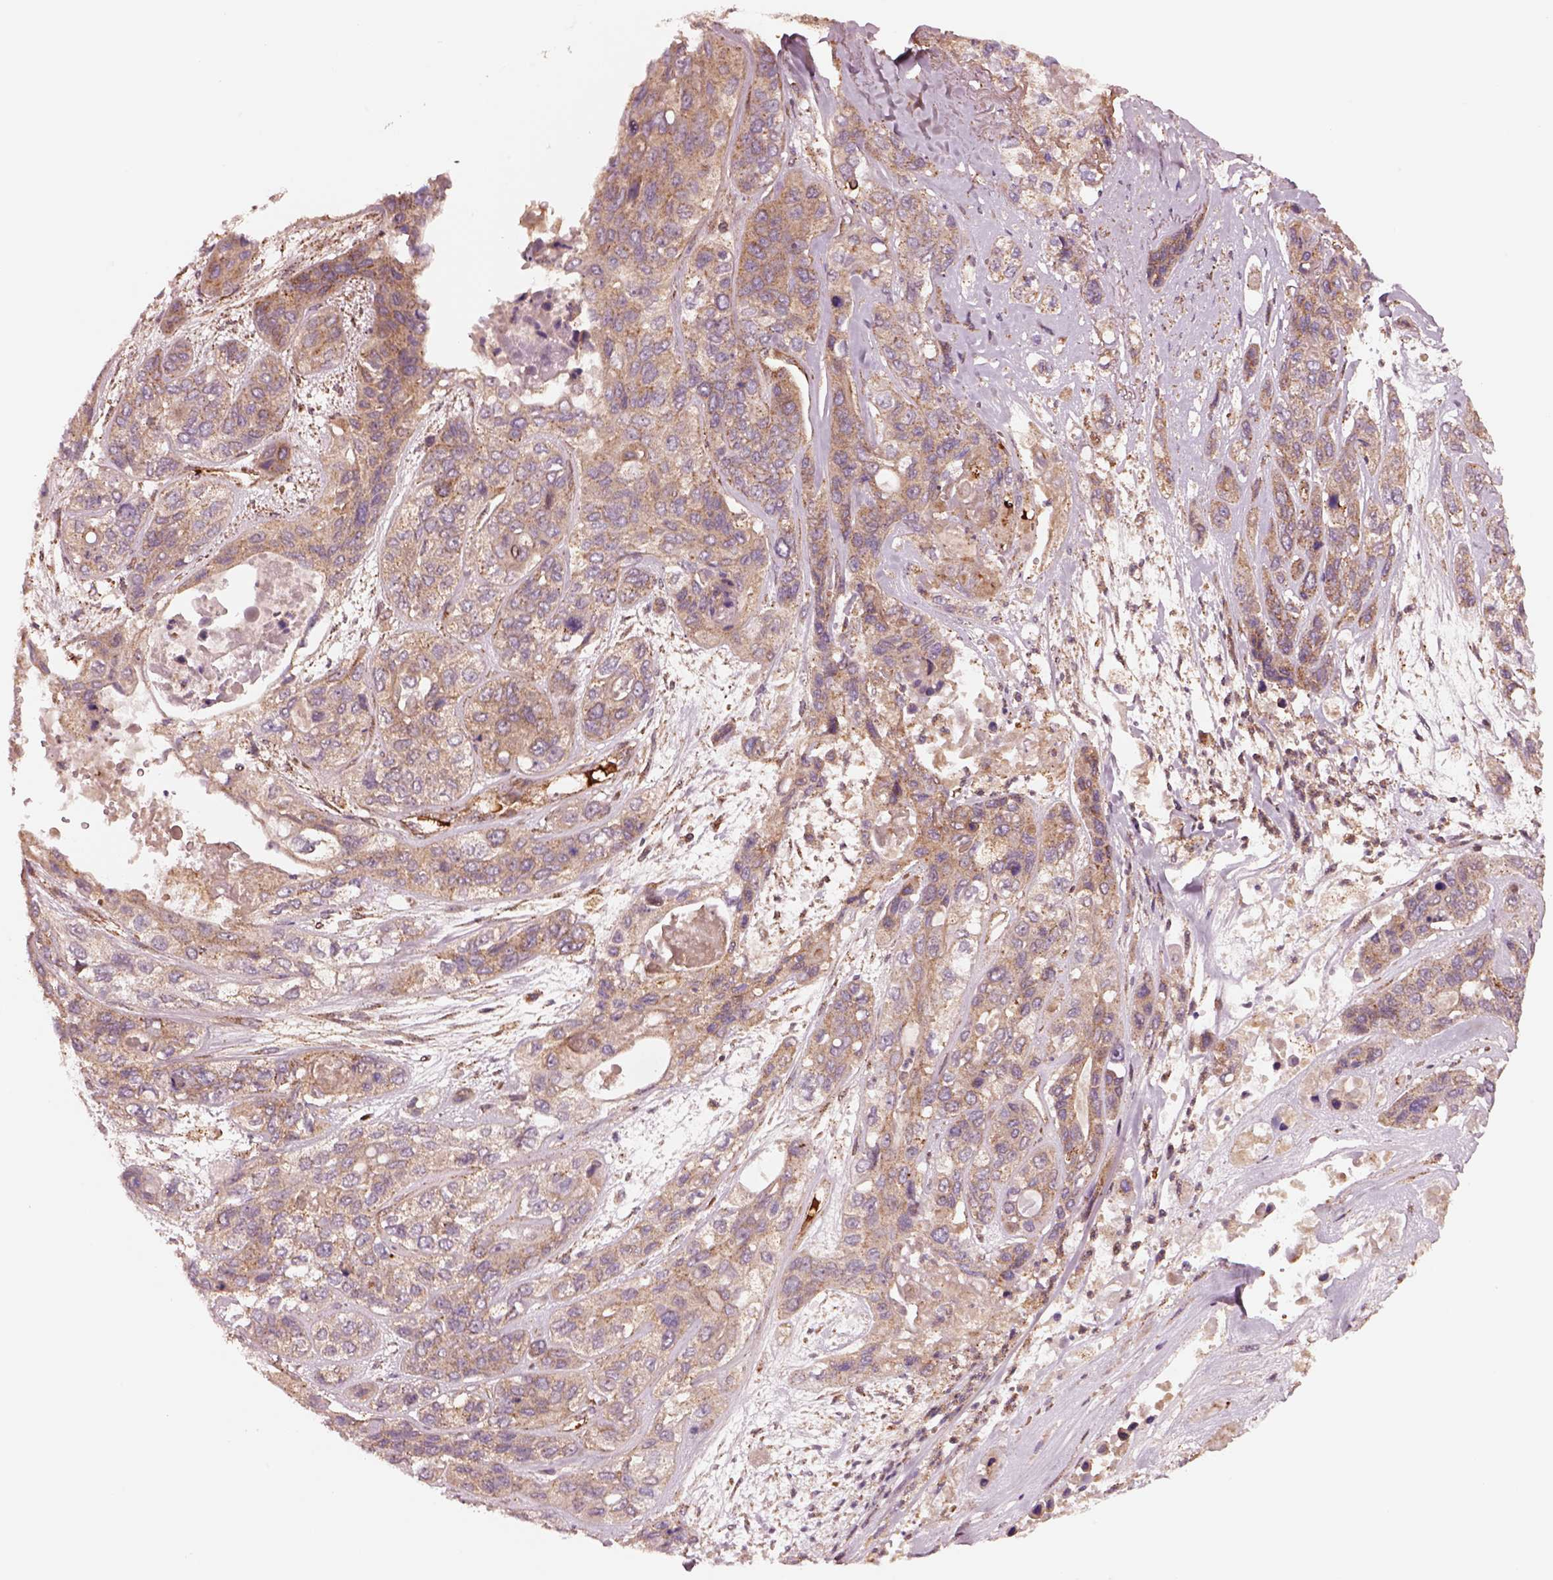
{"staining": {"intensity": "weak", "quantity": "25%-75%", "location": "cytoplasmic/membranous"}, "tissue": "lung cancer", "cell_type": "Tumor cells", "image_type": "cancer", "snomed": [{"axis": "morphology", "description": "Squamous cell carcinoma, NOS"}, {"axis": "topography", "description": "Lung"}], "caption": "DAB (3,3'-diaminobenzidine) immunohistochemical staining of lung squamous cell carcinoma reveals weak cytoplasmic/membranous protein staining in approximately 25%-75% of tumor cells. (DAB (3,3'-diaminobenzidine) = brown stain, brightfield microscopy at high magnification).", "gene": "WASHC2A", "patient": {"sex": "female", "age": 70}}